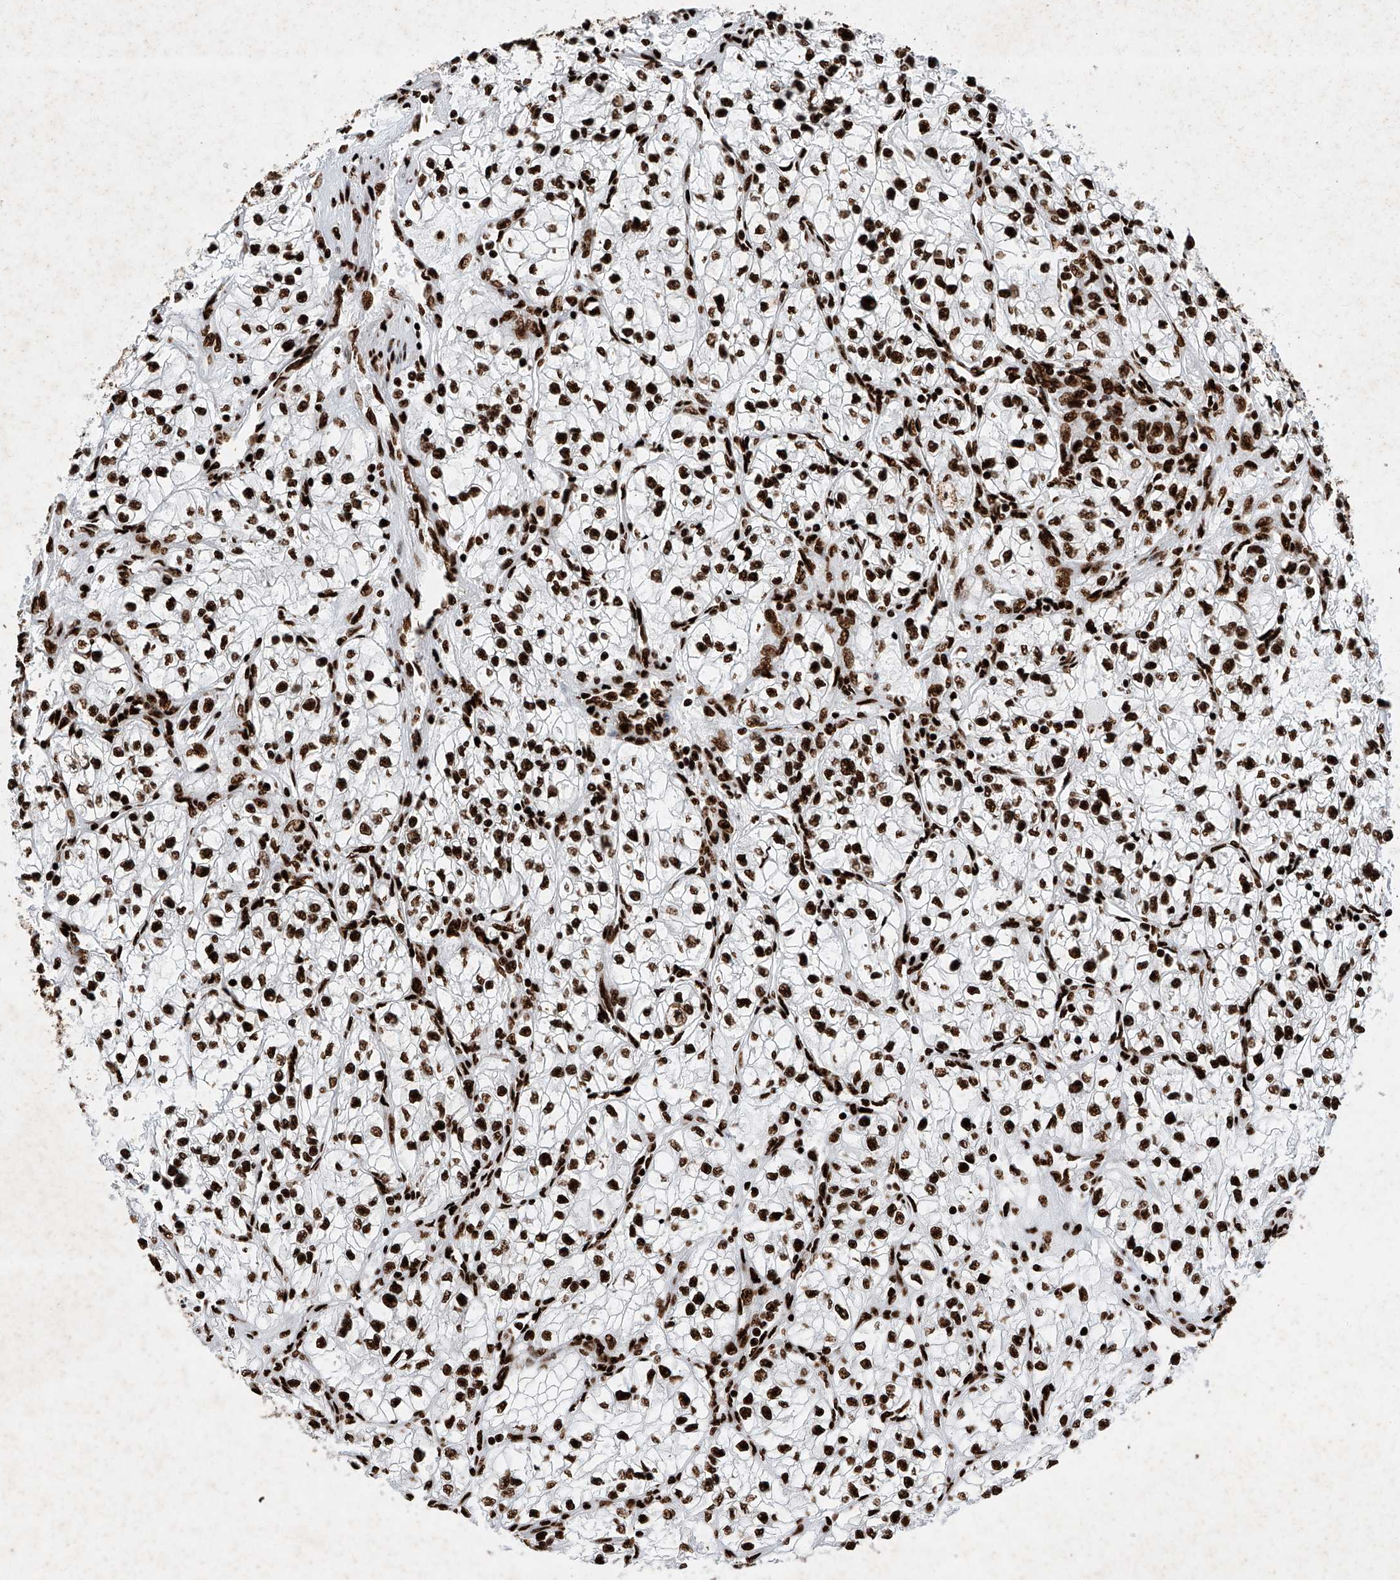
{"staining": {"intensity": "strong", "quantity": ">75%", "location": "nuclear"}, "tissue": "renal cancer", "cell_type": "Tumor cells", "image_type": "cancer", "snomed": [{"axis": "morphology", "description": "Adenocarcinoma, NOS"}, {"axis": "topography", "description": "Kidney"}], "caption": "Immunohistochemical staining of human renal cancer shows strong nuclear protein staining in about >75% of tumor cells.", "gene": "SRSF6", "patient": {"sex": "female", "age": 57}}